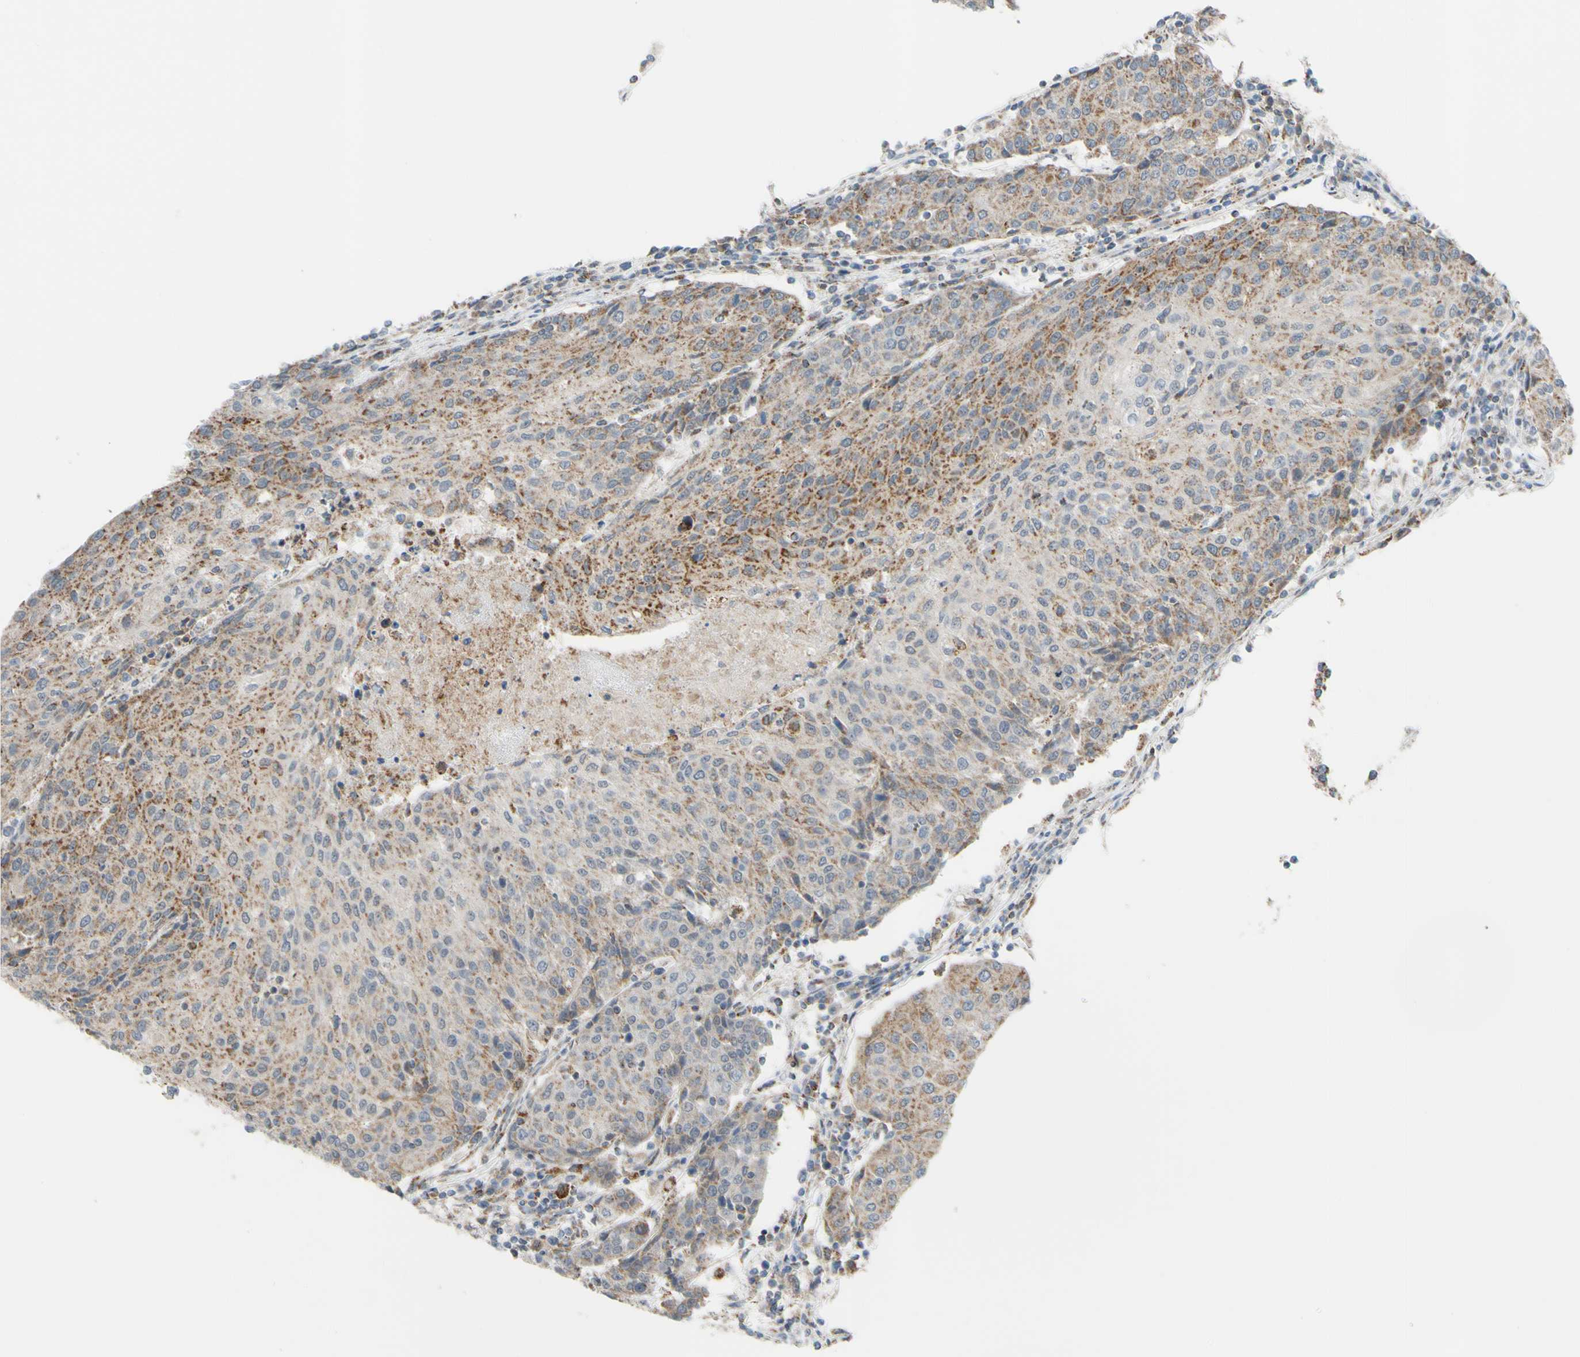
{"staining": {"intensity": "moderate", "quantity": "25%-75%", "location": "cytoplasmic/membranous"}, "tissue": "urothelial cancer", "cell_type": "Tumor cells", "image_type": "cancer", "snomed": [{"axis": "morphology", "description": "Urothelial carcinoma, High grade"}, {"axis": "topography", "description": "Urinary bladder"}], "caption": "IHC of human high-grade urothelial carcinoma demonstrates medium levels of moderate cytoplasmic/membranous staining in about 25%-75% of tumor cells.", "gene": "GLT8D1", "patient": {"sex": "female", "age": 85}}